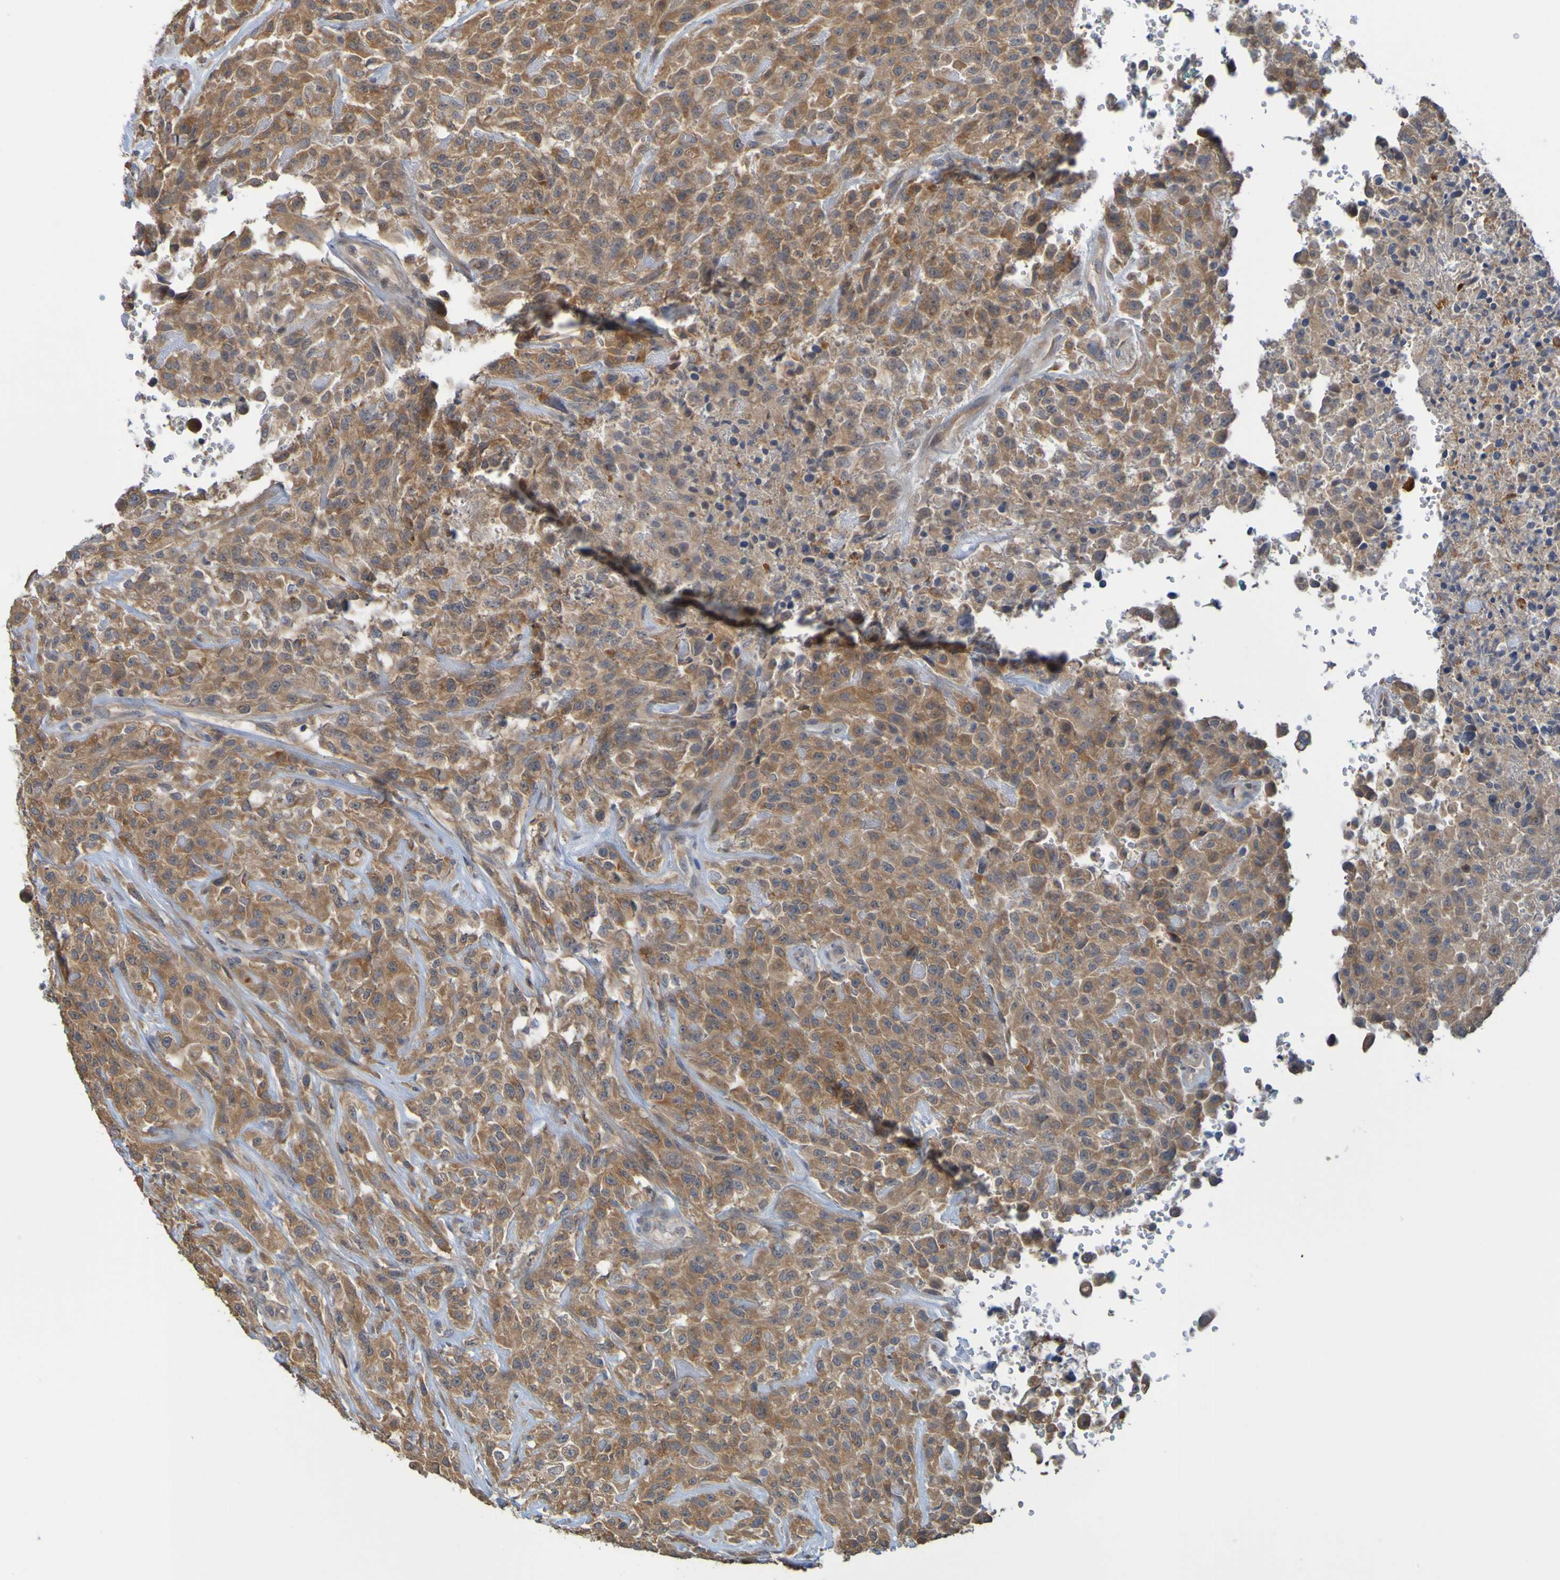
{"staining": {"intensity": "moderate", "quantity": ">75%", "location": "cytoplasmic/membranous"}, "tissue": "urothelial cancer", "cell_type": "Tumor cells", "image_type": "cancer", "snomed": [{"axis": "morphology", "description": "Urothelial carcinoma, High grade"}, {"axis": "topography", "description": "Urinary bladder"}], "caption": "This is an image of immunohistochemistry (IHC) staining of urothelial cancer, which shows moderate positivity in the cytoplasmic/membranous of tumor cells.", "gene": "NAV2", "patient": {"sex": "male", "age": 46}}